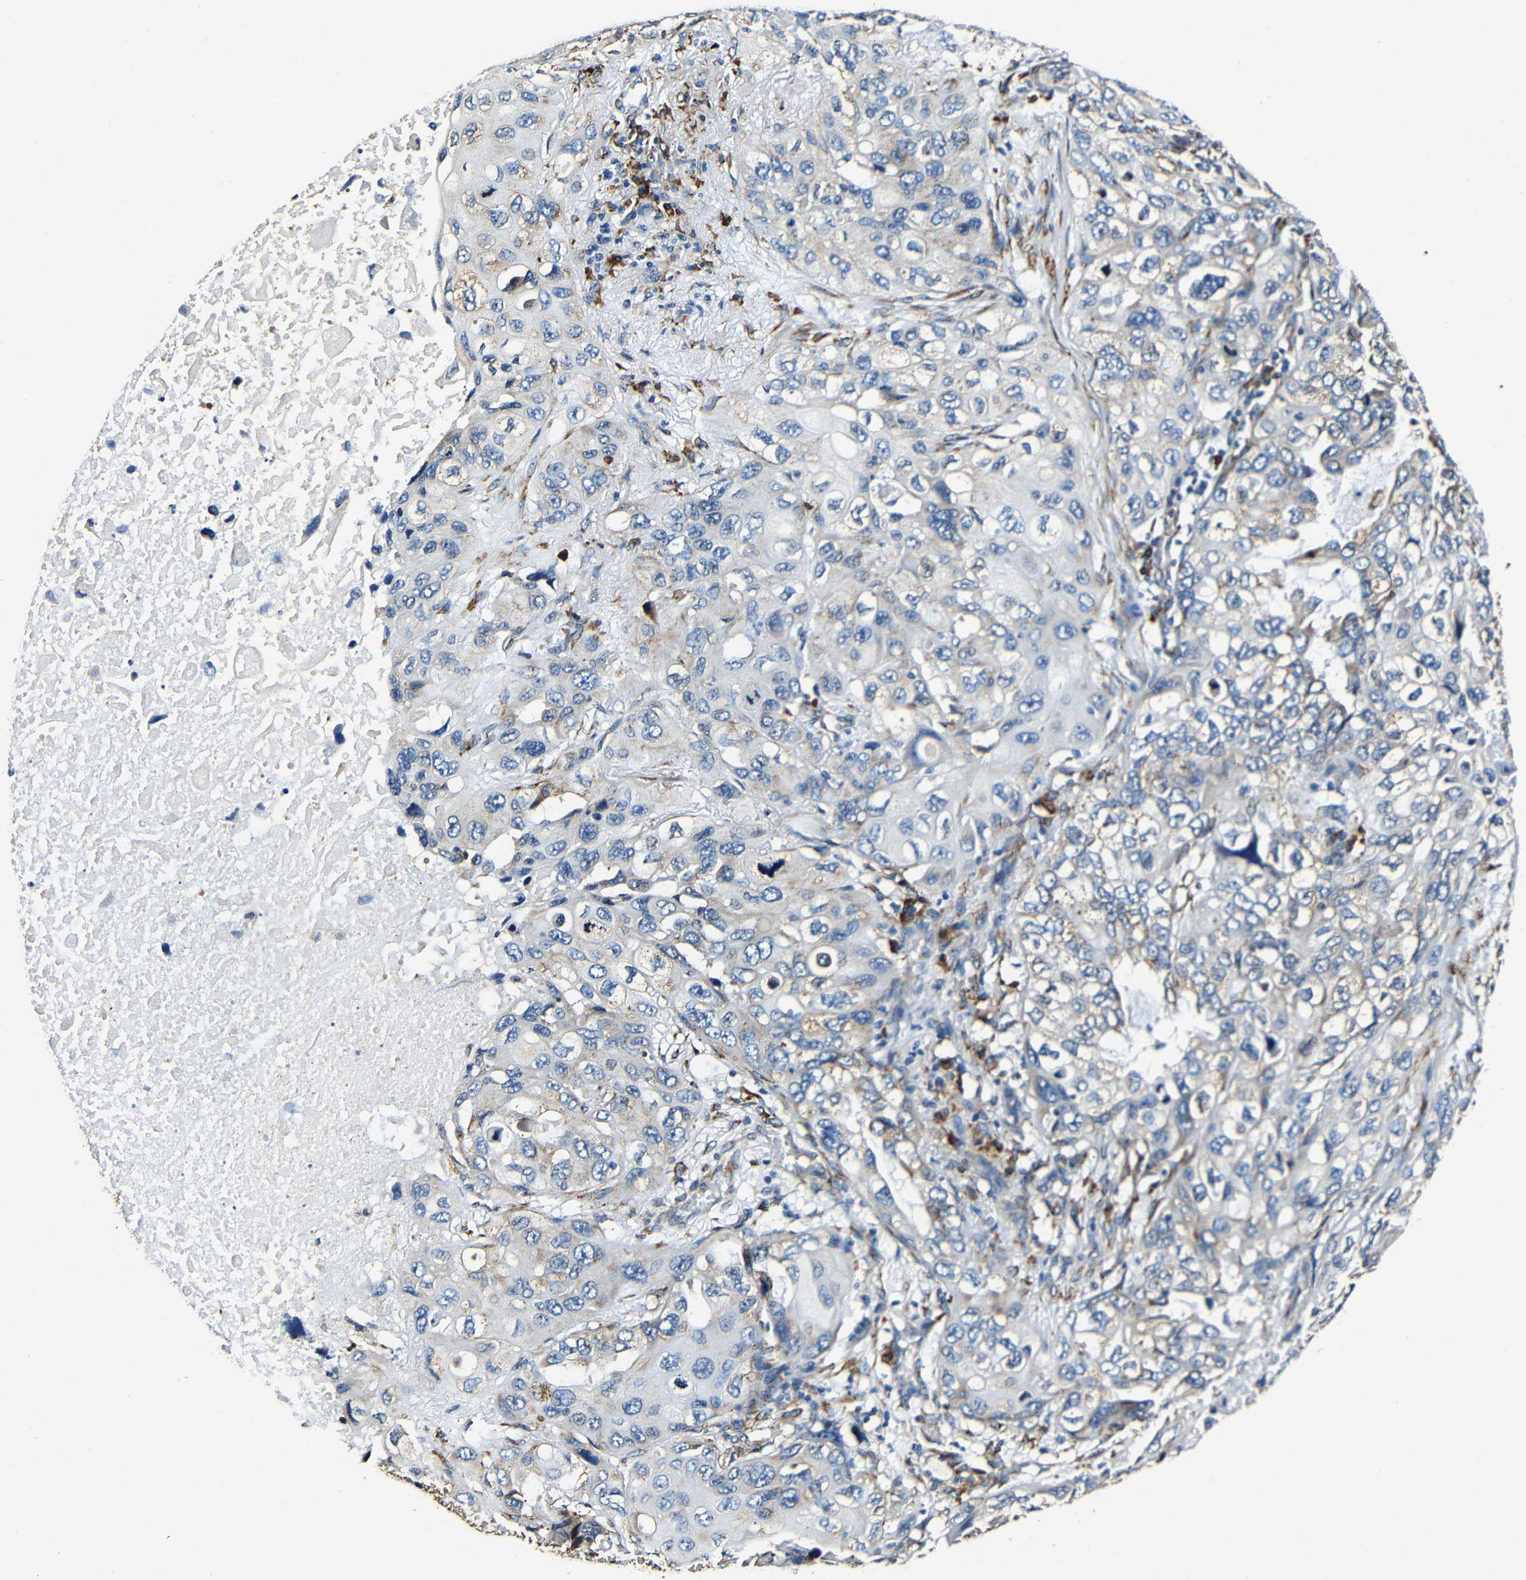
{"staining": {"intensity": "weak", "quantity": "<25%", "location": "cytoplasmic/membranous"}, "tissue": "lung cancer", "cell_type": "Tumor cells", "image_type": "cancer", "snomed": [{"axis": "morphology", "description": "Squamous cell carcinoma, NOS"}, {"axis": "topography", "description": "Lung"}], "caption": "This is an immunohistochemistry (IHC) image of lung squamous cell carcinoma. There is no expression in tumor cells.", "gene": "RRBP1", "patient": {"sex": "female", "age": 73}}